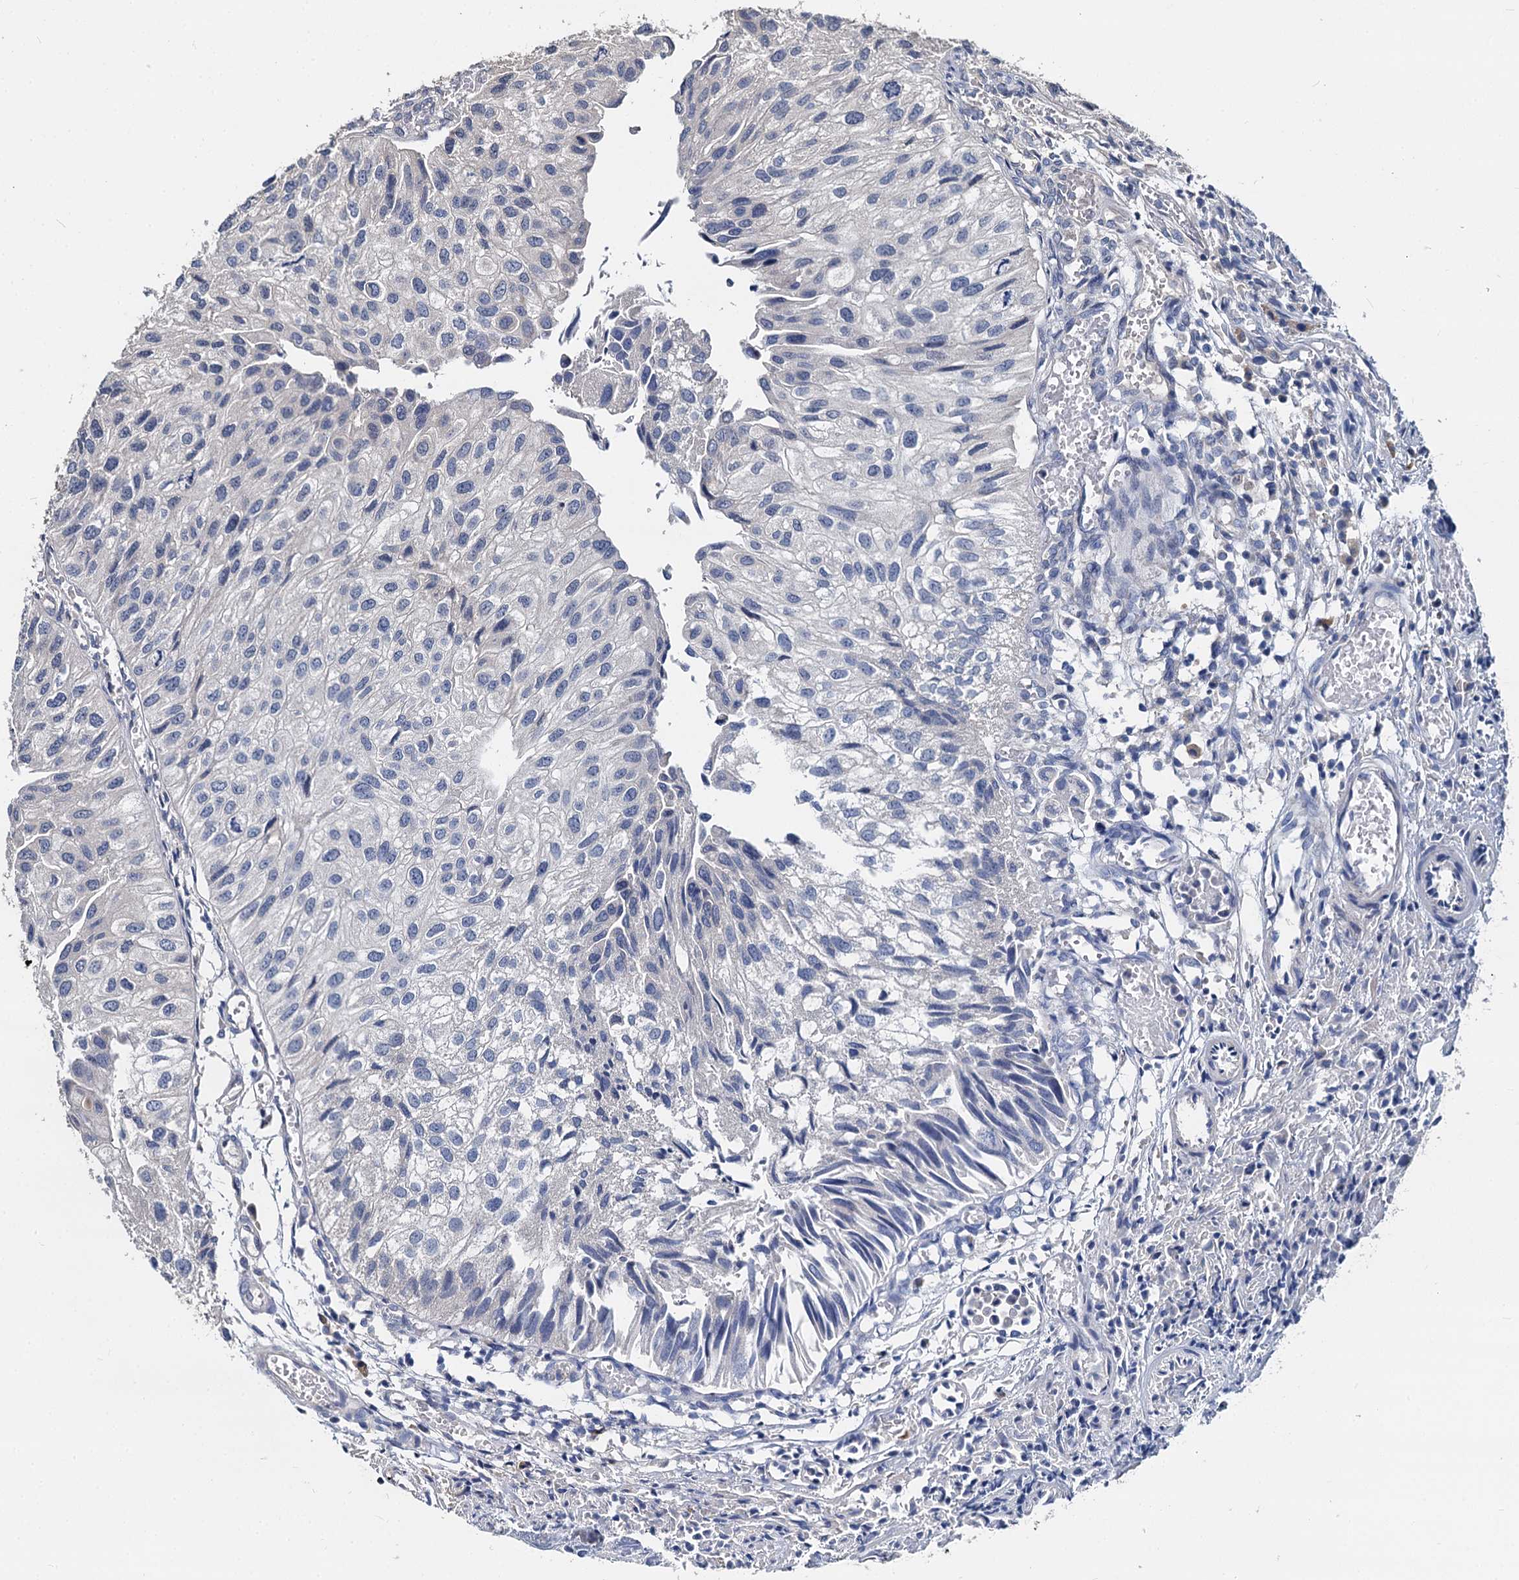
{"staining": {"intensity": "negative", "quantity": "none", "location": "none"}, "tissue": "urothelial cancer", "cell_type": "Tumor cells", "image_type": "cancer", "snomed": [{"axis": "morphology", "description": "Urothelial carcinoma, Low grade"}, {"axis": "topography", "description": "Urinary bladder"}], "caption": "Tumor cells are negative for brown protein staining in urothelial cancer.", "gene": "CCDC184", "patient": {"sex": "female", "age": 89}}